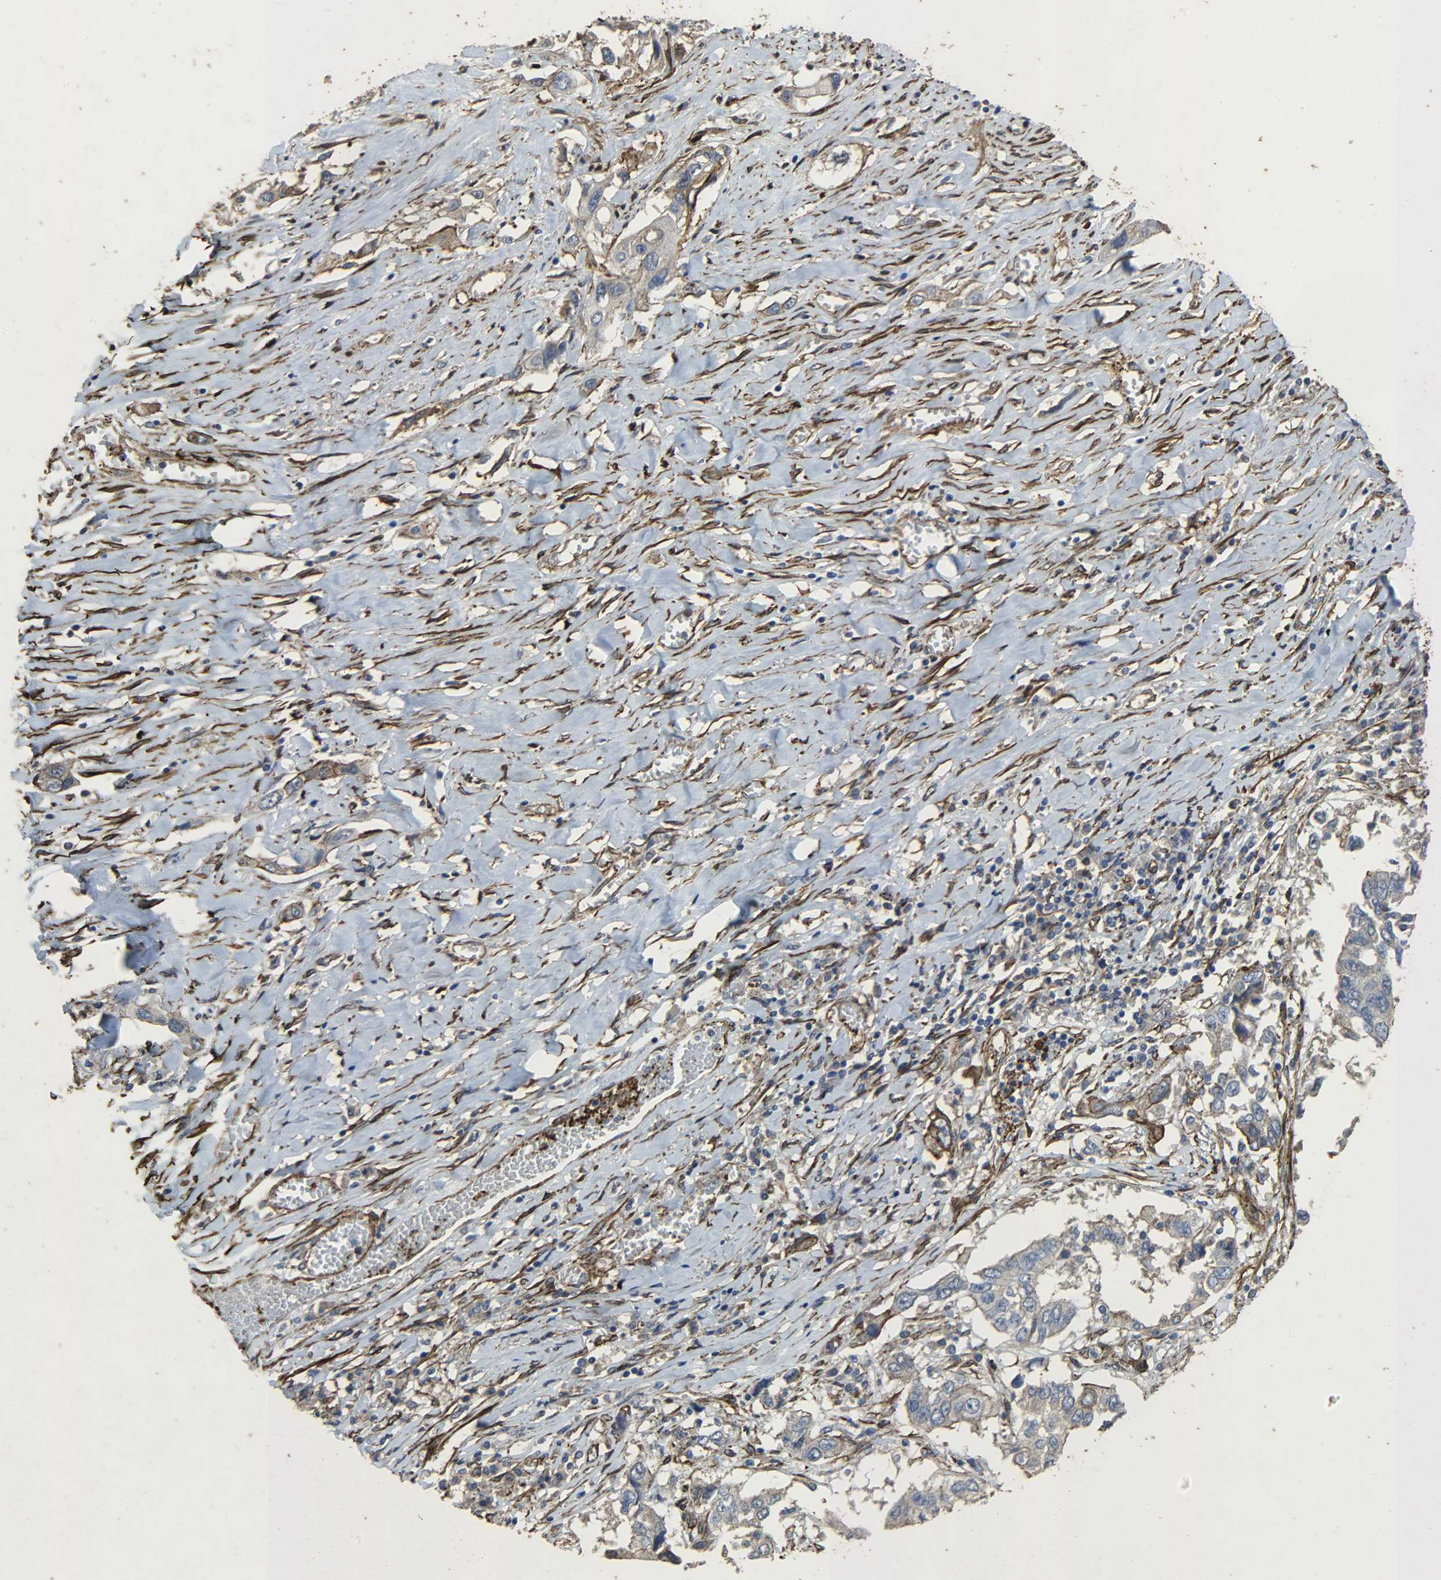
{"staining": {"intensity": "negative", "quantity": "none", "location": "none"}, "tissue": "lung cancer", "cell_type": "Tumor cells", "image_type": "cancer", "snomed": [{"axis": "morphology", "description": "Squamous cell carcinoma, NOS"}, {"axis": "topography", "description": "Lung"}], "caption": "Immunohistochemistry histopathology image of neoplastic tissue: human lung cancer stained with DAB displays no significant protein staining in tumor cells. (DAB IHC, high magnification).", "gene": "TPM4", "patient": {"sex": "male", "age": 71}}